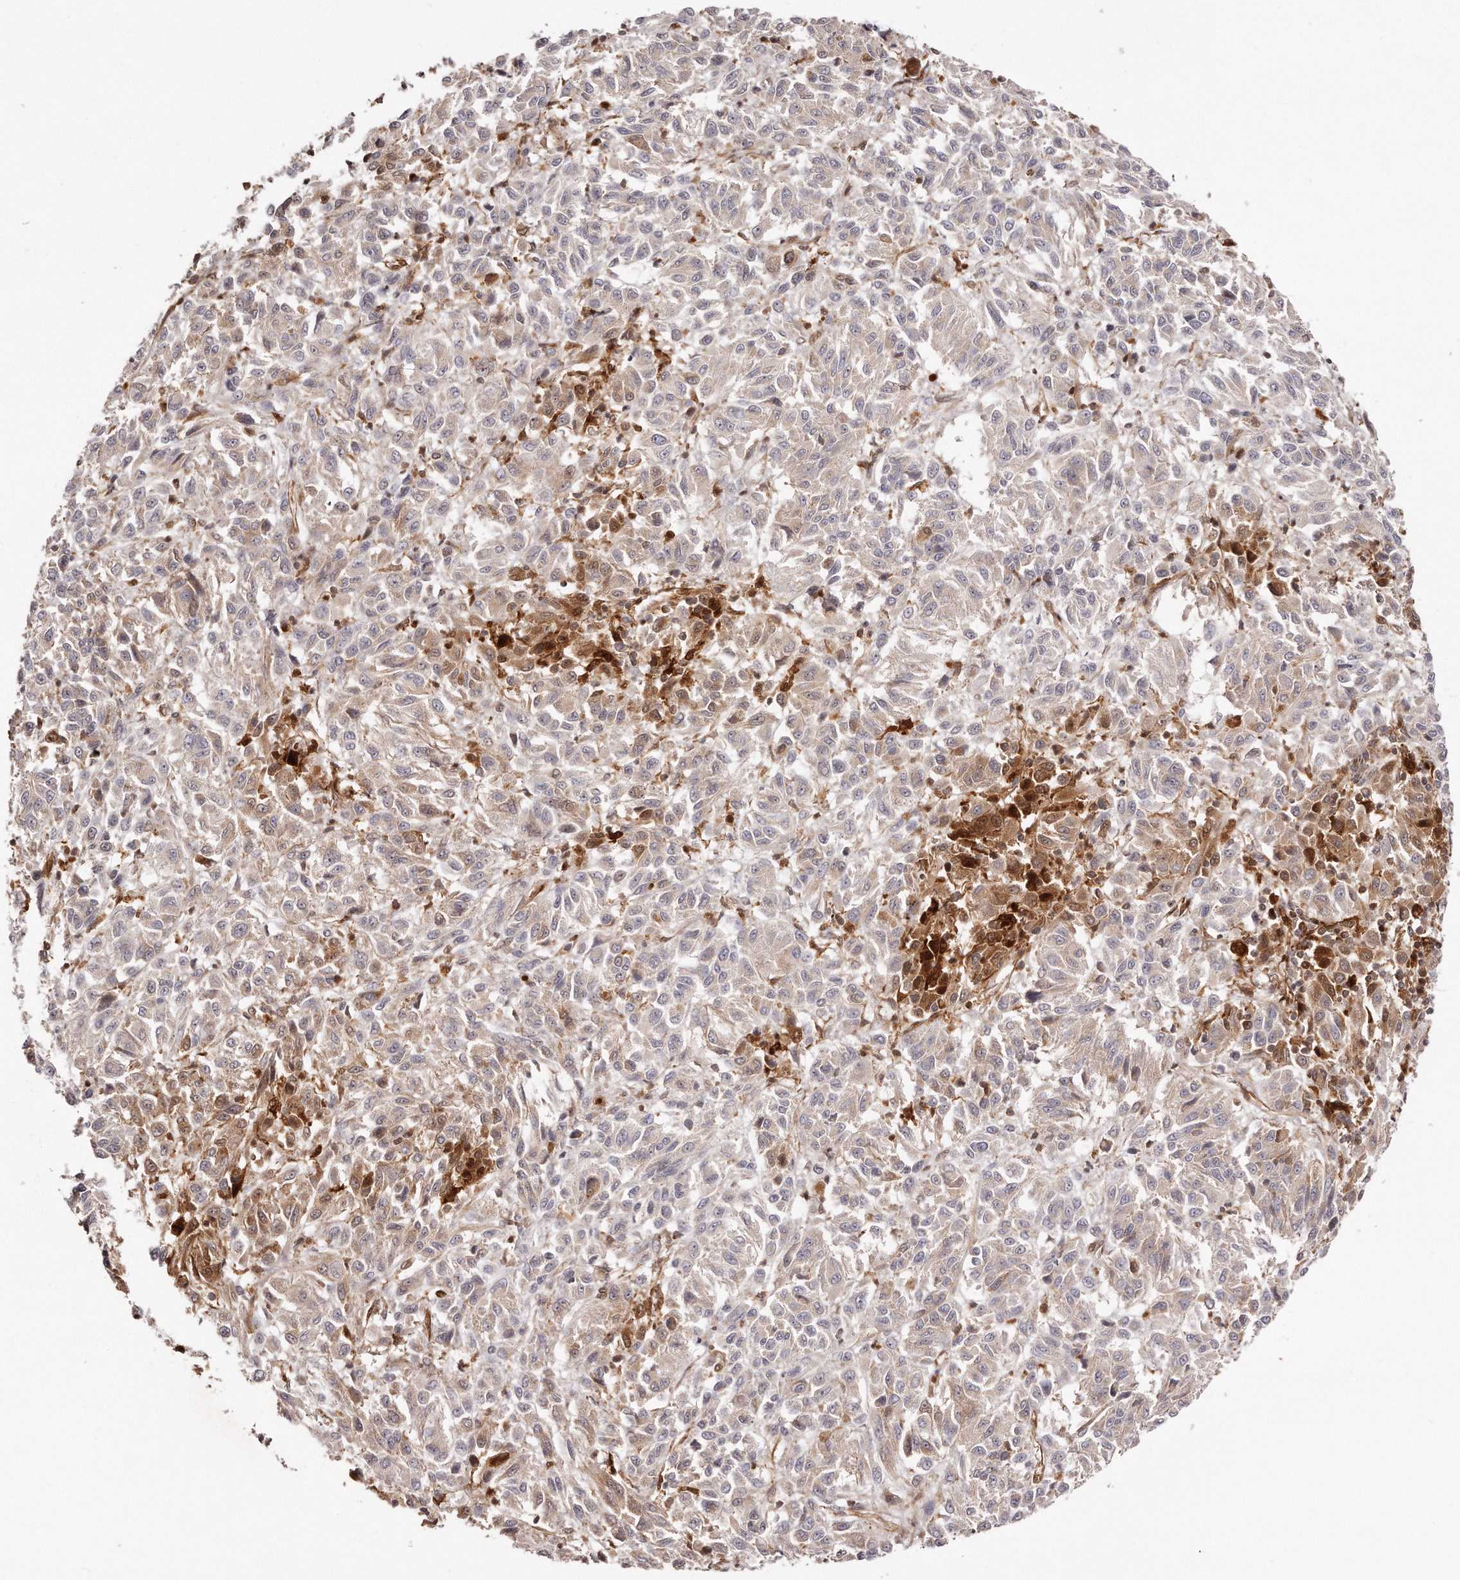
{"staining": {"intensity": "weak", "quantity": "<25%", "location": "cytoplasmic/membranous"}, "tissue": "melanoma", "cell_type": "Tumor cells", "image_type": "cancer", "snomed": [{"axis": "morphology", "description": "Malignant melanoma, Metastatic site"}, {"axis": "topography", "description": "Lung"}], "caption": "Photomicrograph shows no significant protein positivity in tumor cells of malignant melanoma (metastatic site).", "gene": "GBP4", "patient": {"sex": "male", "age": 64}}